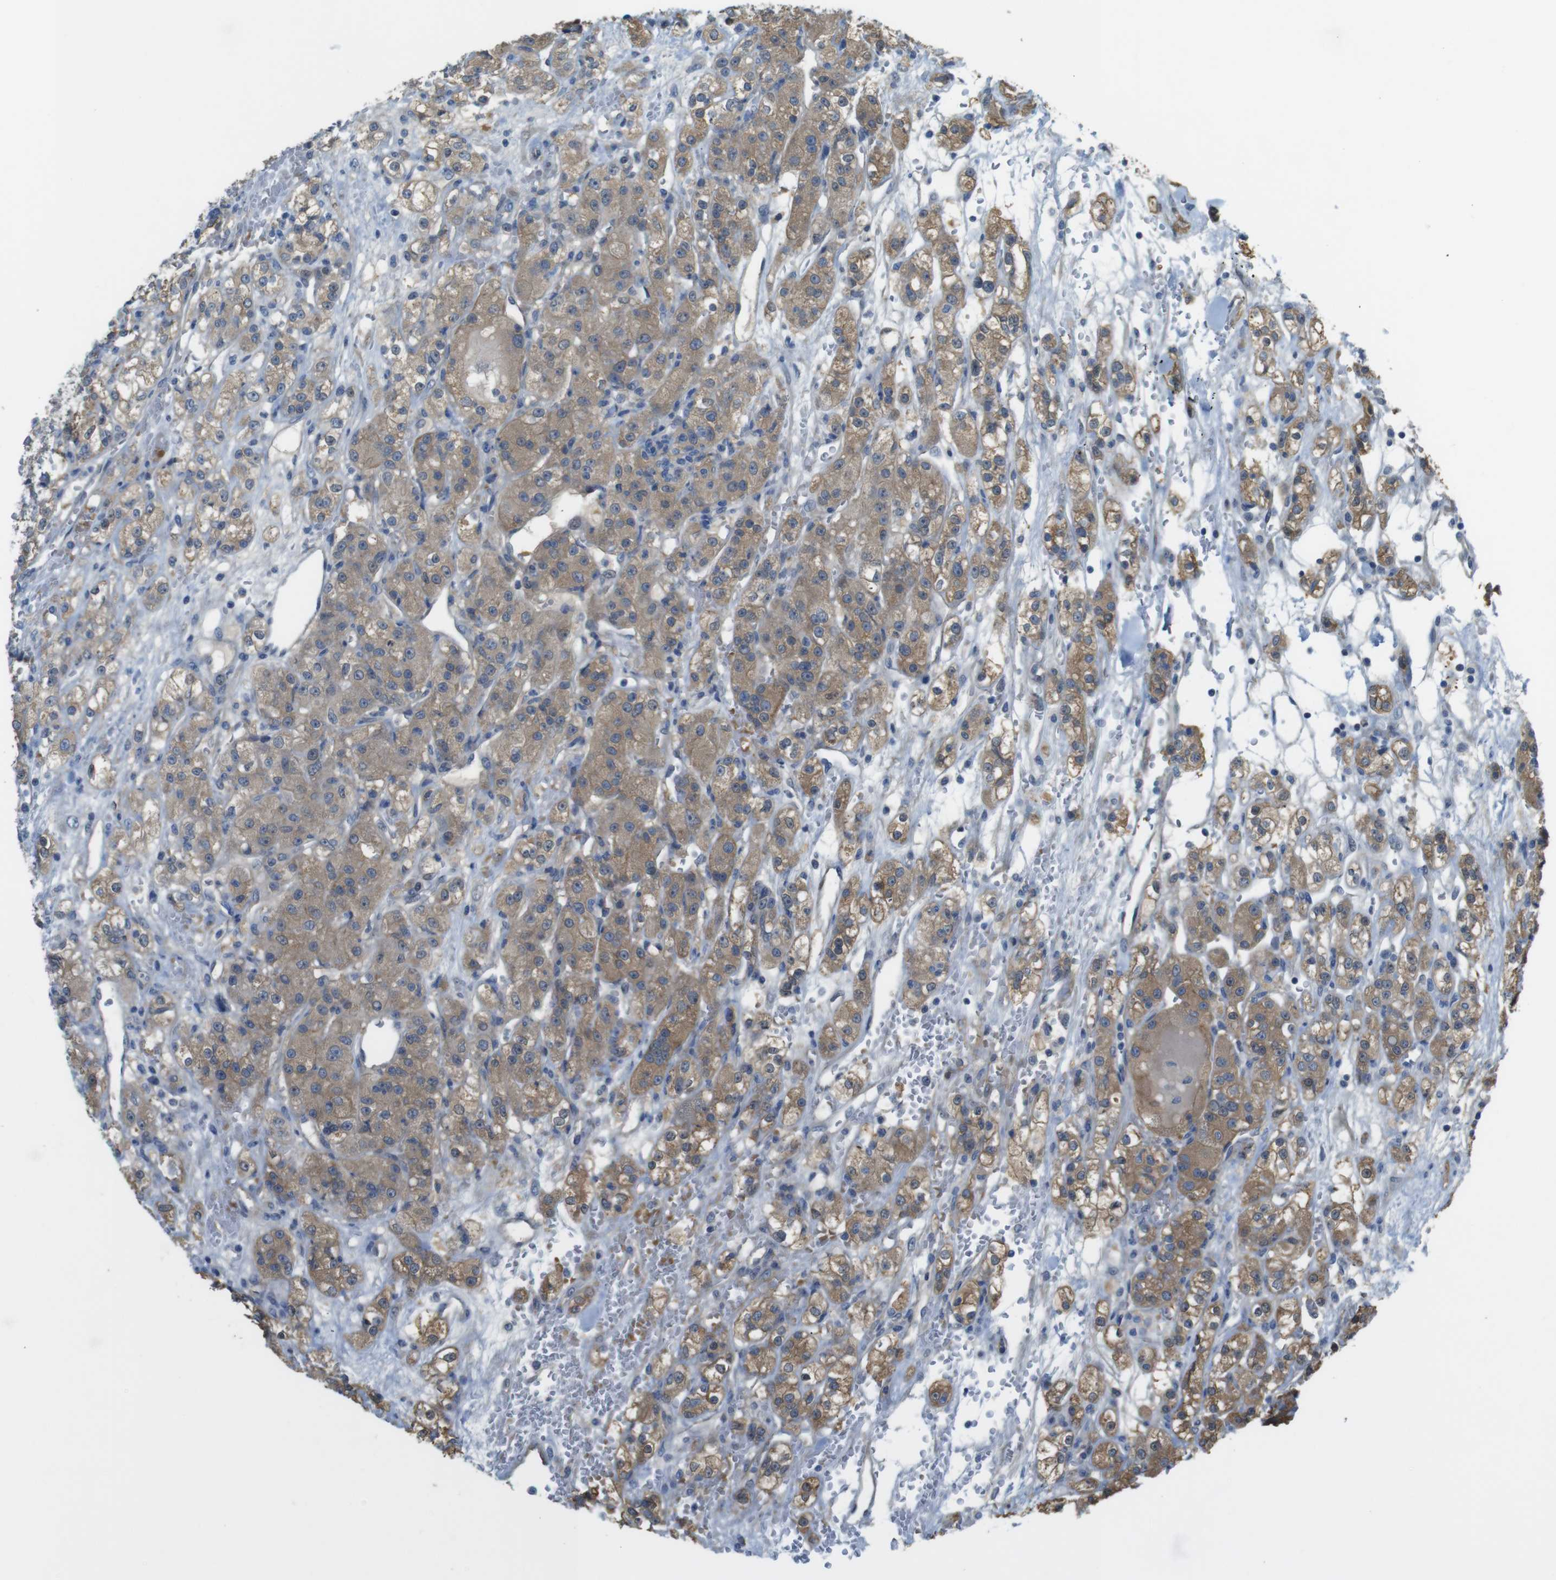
{"staining": {"intensity": "moderate", "quantity": ">75%", "location": "cytoplasmic/membranous"}, "tissue": "renal cancer", "cell_type": "Tumor cells", "image_type": "cancer", "snomed": [{"axis": "morphology", "description": "Normal tissue, NOS"}, {"axis": "morphology", "description": "Adenocarcinoma, NOS"}, {"axis": "topography", "description": "Kidney"}], "caption": "Renal cancer stained for a protein exhibits moderate cytoplasmic/membranous positivity in tumor cells.", "gene": "ABHD15", "patient": {"sex": "male", "age": 61}}